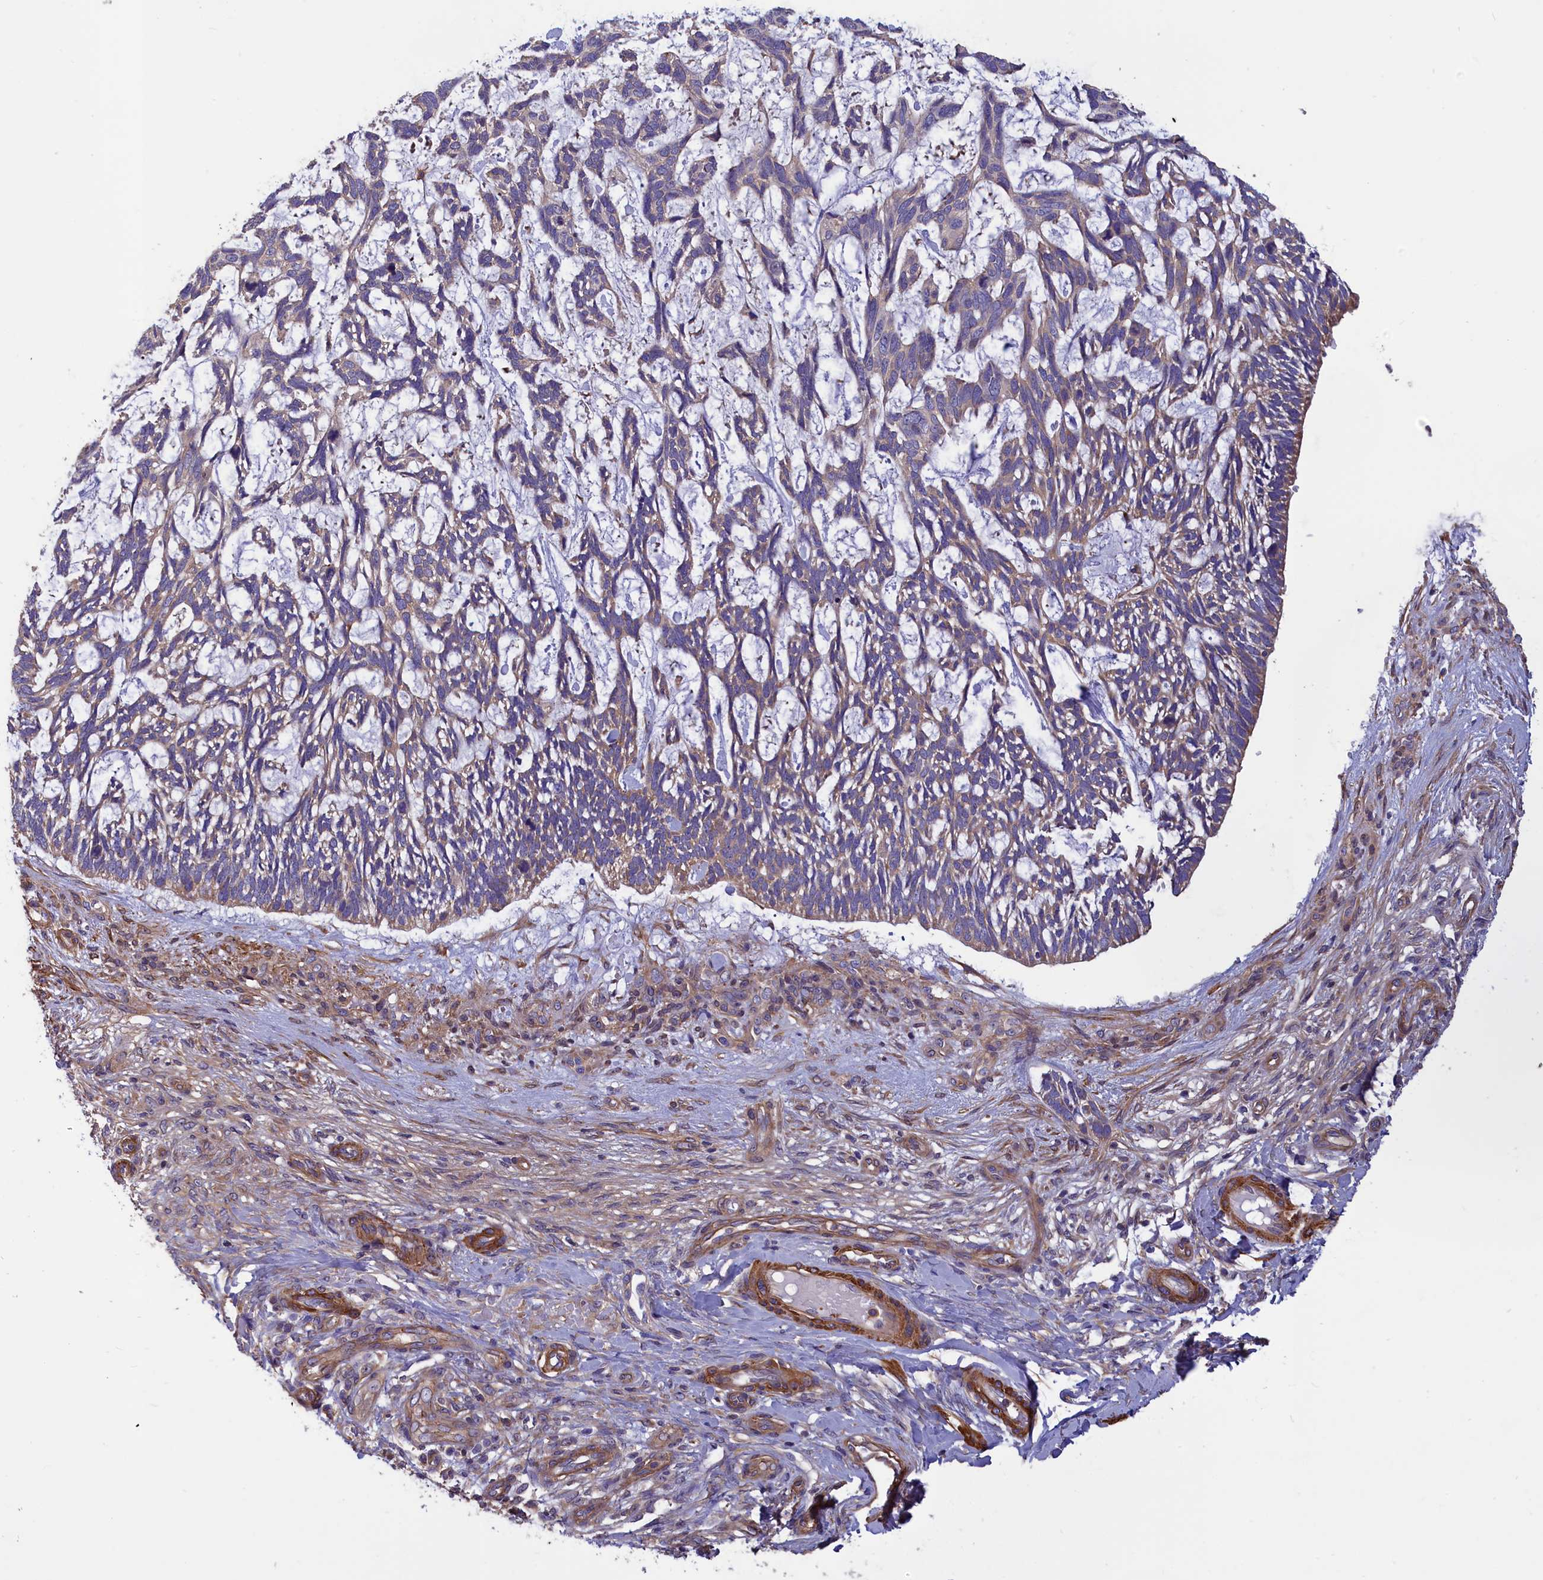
{"staining": {"intensity": "weak", "quantity": "25%-75%", "location": "cytoplasmic/membranous"}, "tissue": "skin cancer", "cell_type": "Tumor cells", "image_type": "cancer", "snomed": [{"axis": "morphology", "description": "Basal cell carcinoma"}, {"axis": "topography", "description": "Skin"}], "caption": "An IHC micrograph of tumor tissue is shown. Protein staining in brown shows weak cytoplasmic/membranous positivity in skin basal cell carcinoma within tumor cells.", "gene": "AMDHD2", "patient": {"sex": "male", "age": 88}}